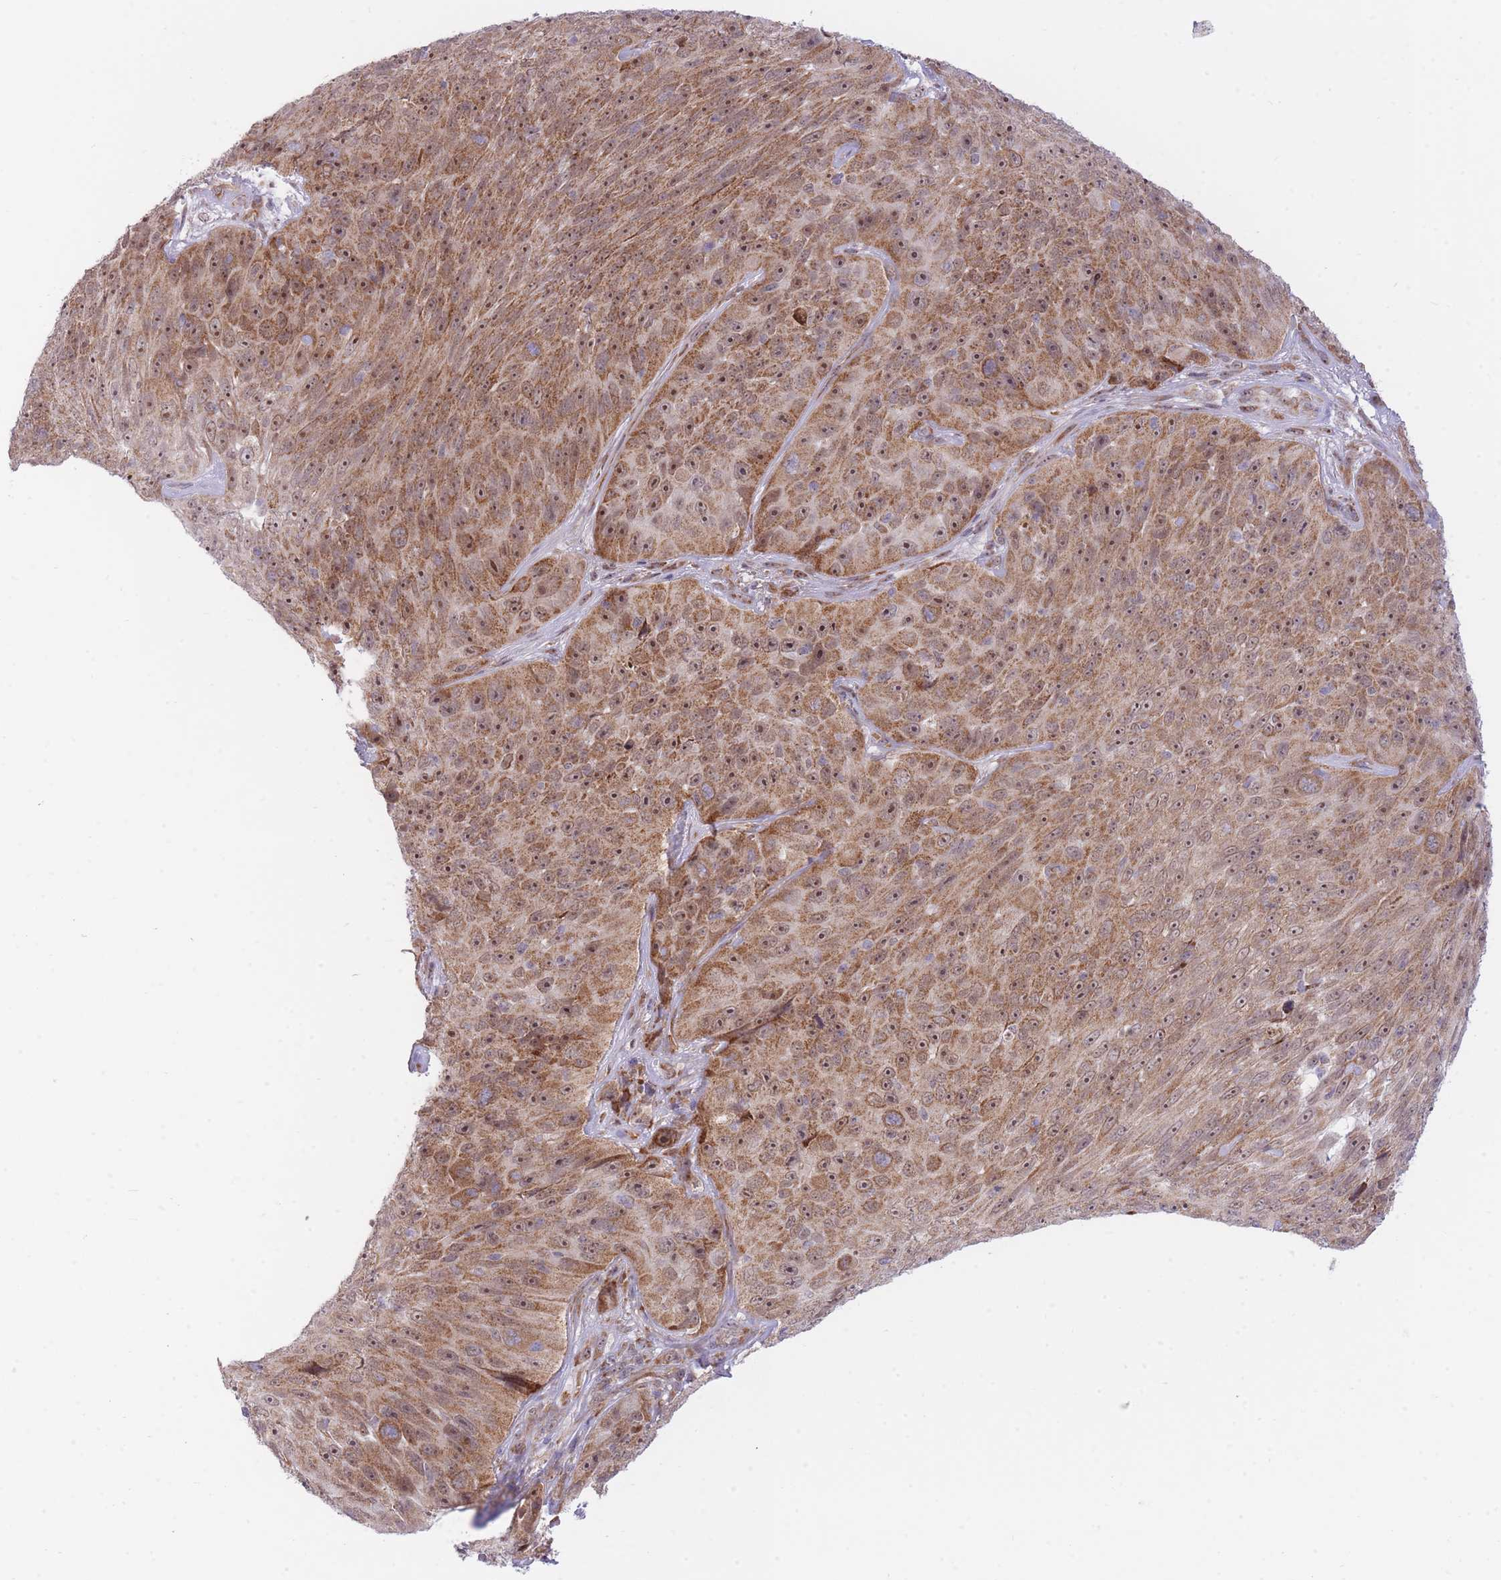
{"staining": {"intensity": "strong", "quantity": ">75%", "location": "cytoplasmic/membranous,nuclear"}, "tissue": "skin cancer", "cell_type": "Tumor cells", "image_type": "cancer", "snomed": [{"axis": "morphology", "description": "Squamous cell carcinoma, NOS"}, {"axis": "topography", "description": "Skin"}], "caption": "Skin squamous cell carcinoma tissue exhibits strong cytoplasmic/membranous and nuclear positivity in about >75% of tumor cells (DAB (3,3'-diaminobenzidine) IHC, brown staining for protein, blue staining for nuclei).", "gene": "EXOSC8", "patient": {"sex": "female", "age": 87}}